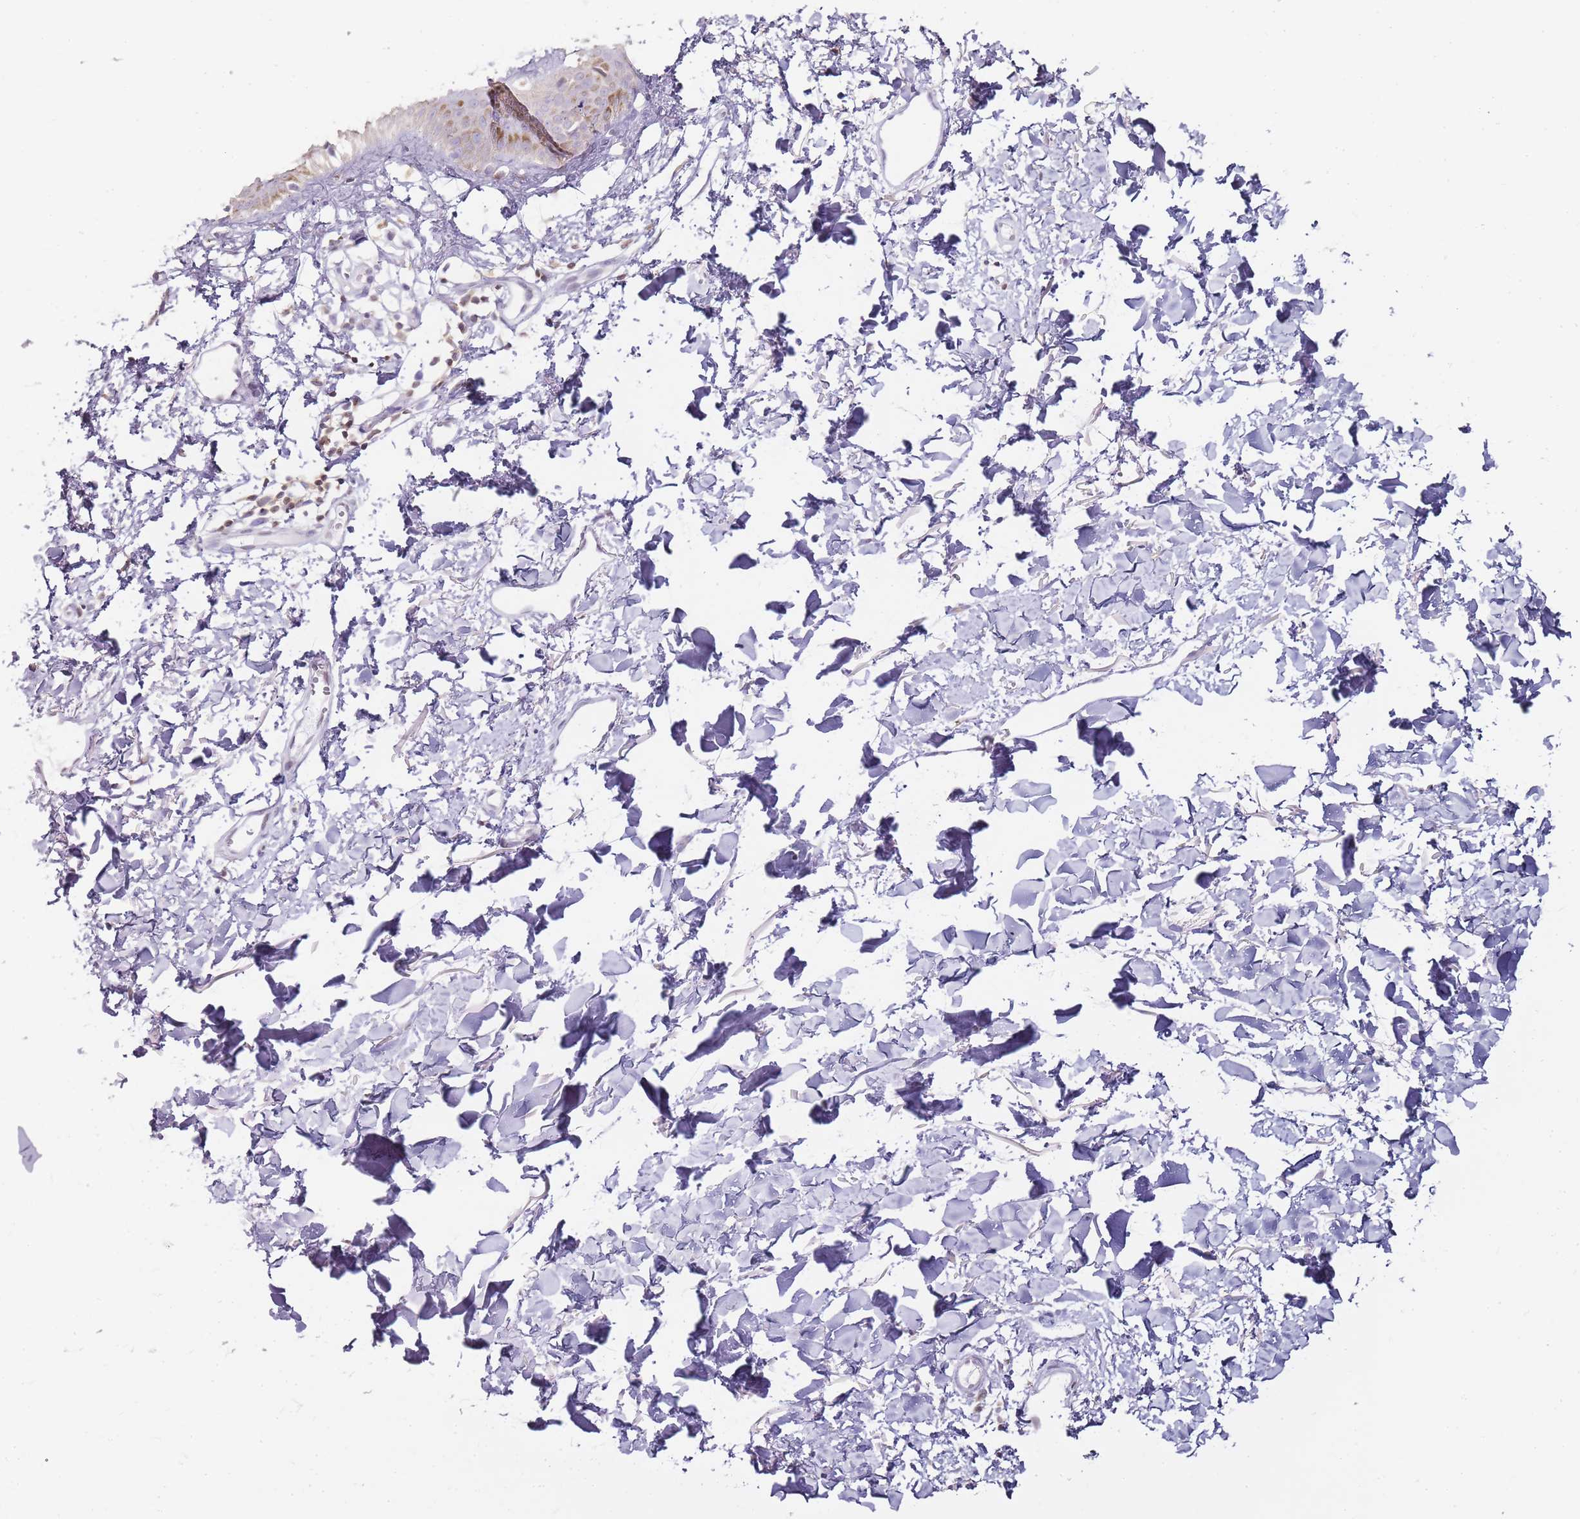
{"staining": {"intensity": "negative", "quantity": "none", "location": "none"}, "tissue": "skin", "cell_type": "Fibroblasts", "image_type": "normal", "snomed": [{"axis": "morphology", "description": "Normal tissue, NOS"}, {"axis": "topography", "description": "Skin"}], "caption": "IHC photomicrograph of unremarkable human skin stained for a protein (brown), which exhibits no positivity in fibroblasts.", "gene": "JAKMIP1", "patient": {"sex": "female", "age": 58}}